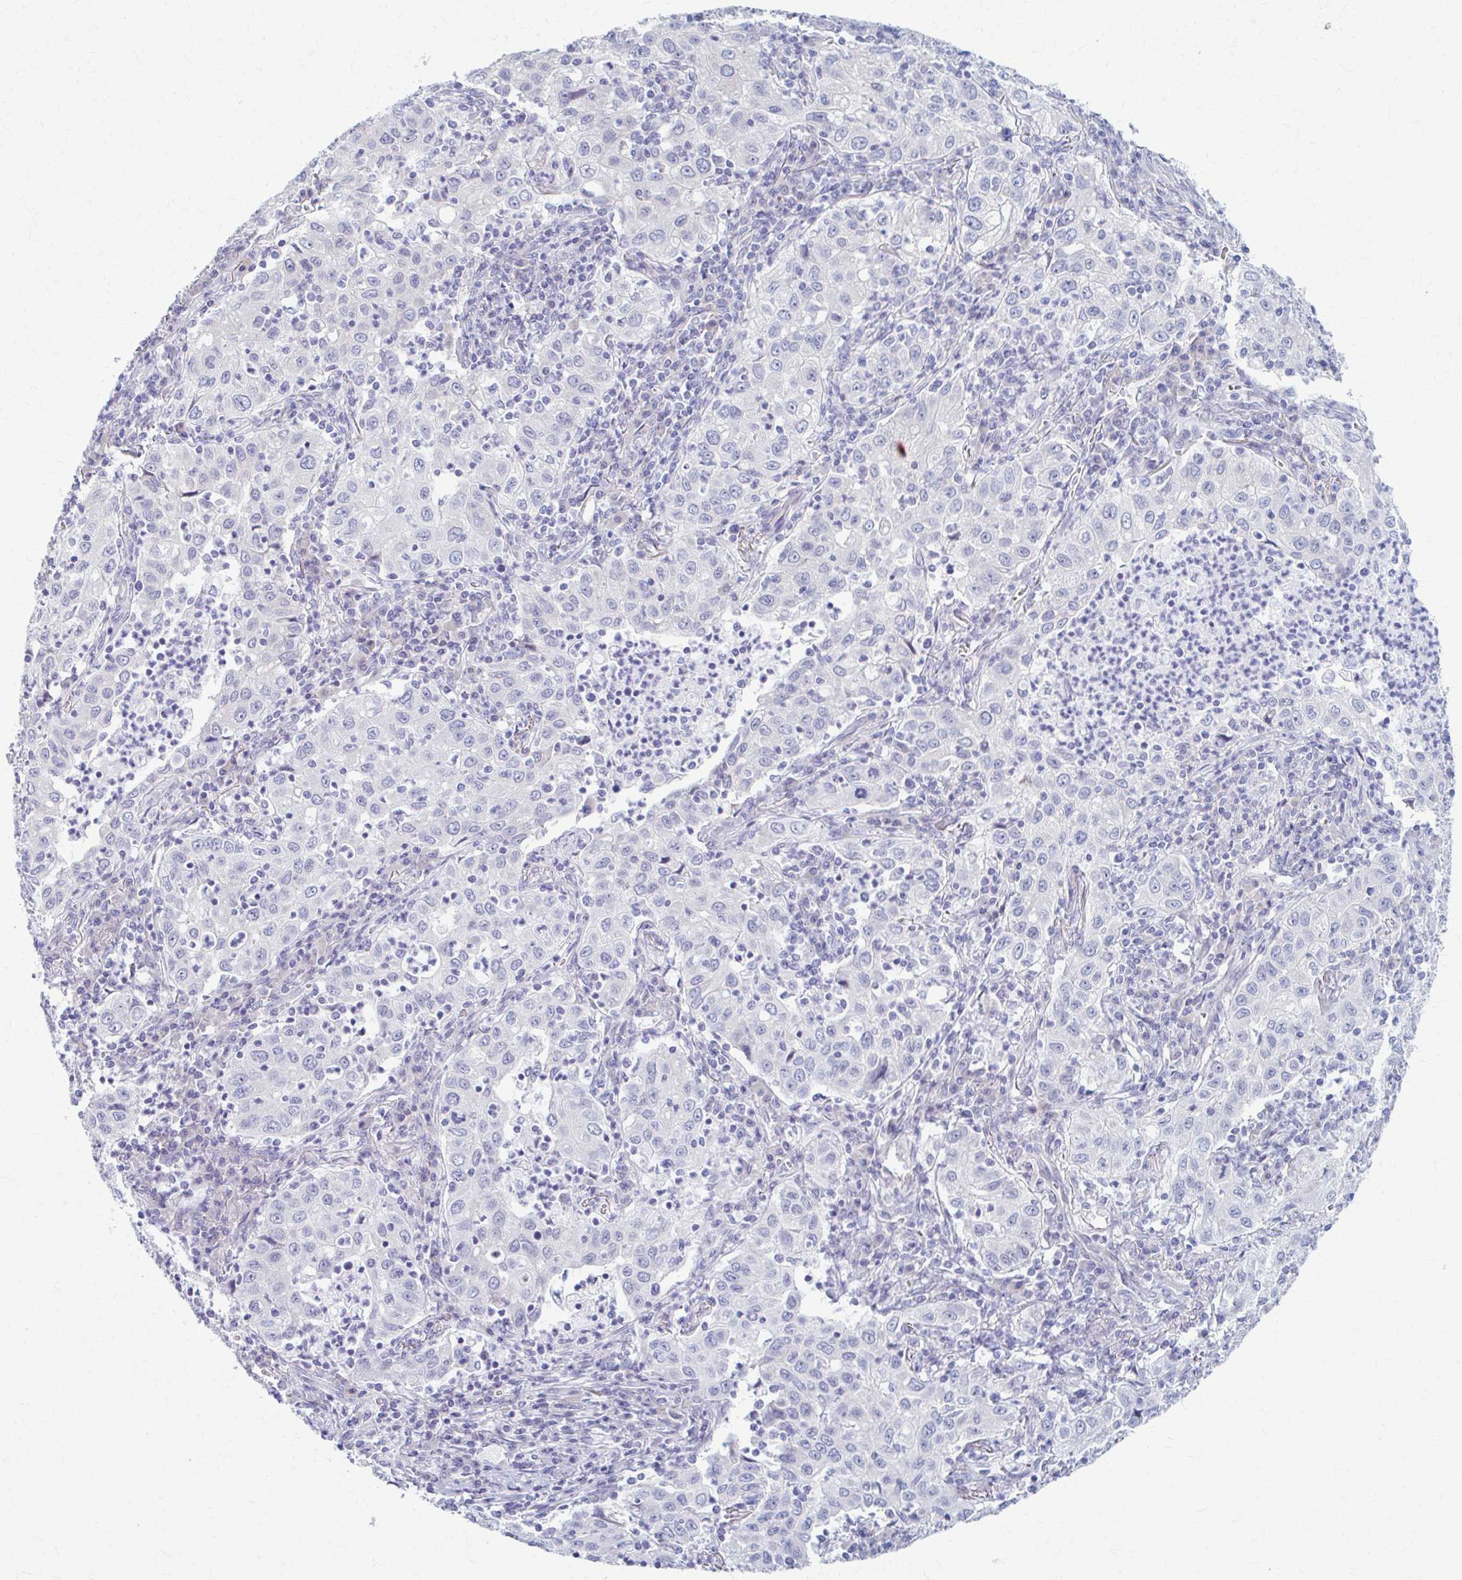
{"staining": {"intensity": "negative", "quantity": "none", "location": "none"}, "tissue": "lung cancer", "cell_type": "Tumor cells", "image_type": "cancer", "snomed": [{"axis": "morphology", "description": "Squamous cell carcinoma, NOS"}, {"axis": "topography", "description": "Lung"}], "caption": "This is an immunohistochemistry (IHC) micrograph of human lung squamous cell carcinoma. There is no expression in tumor cells.", "gene": "PRKRA", "patient": {"sex": "male", "age": 71}}